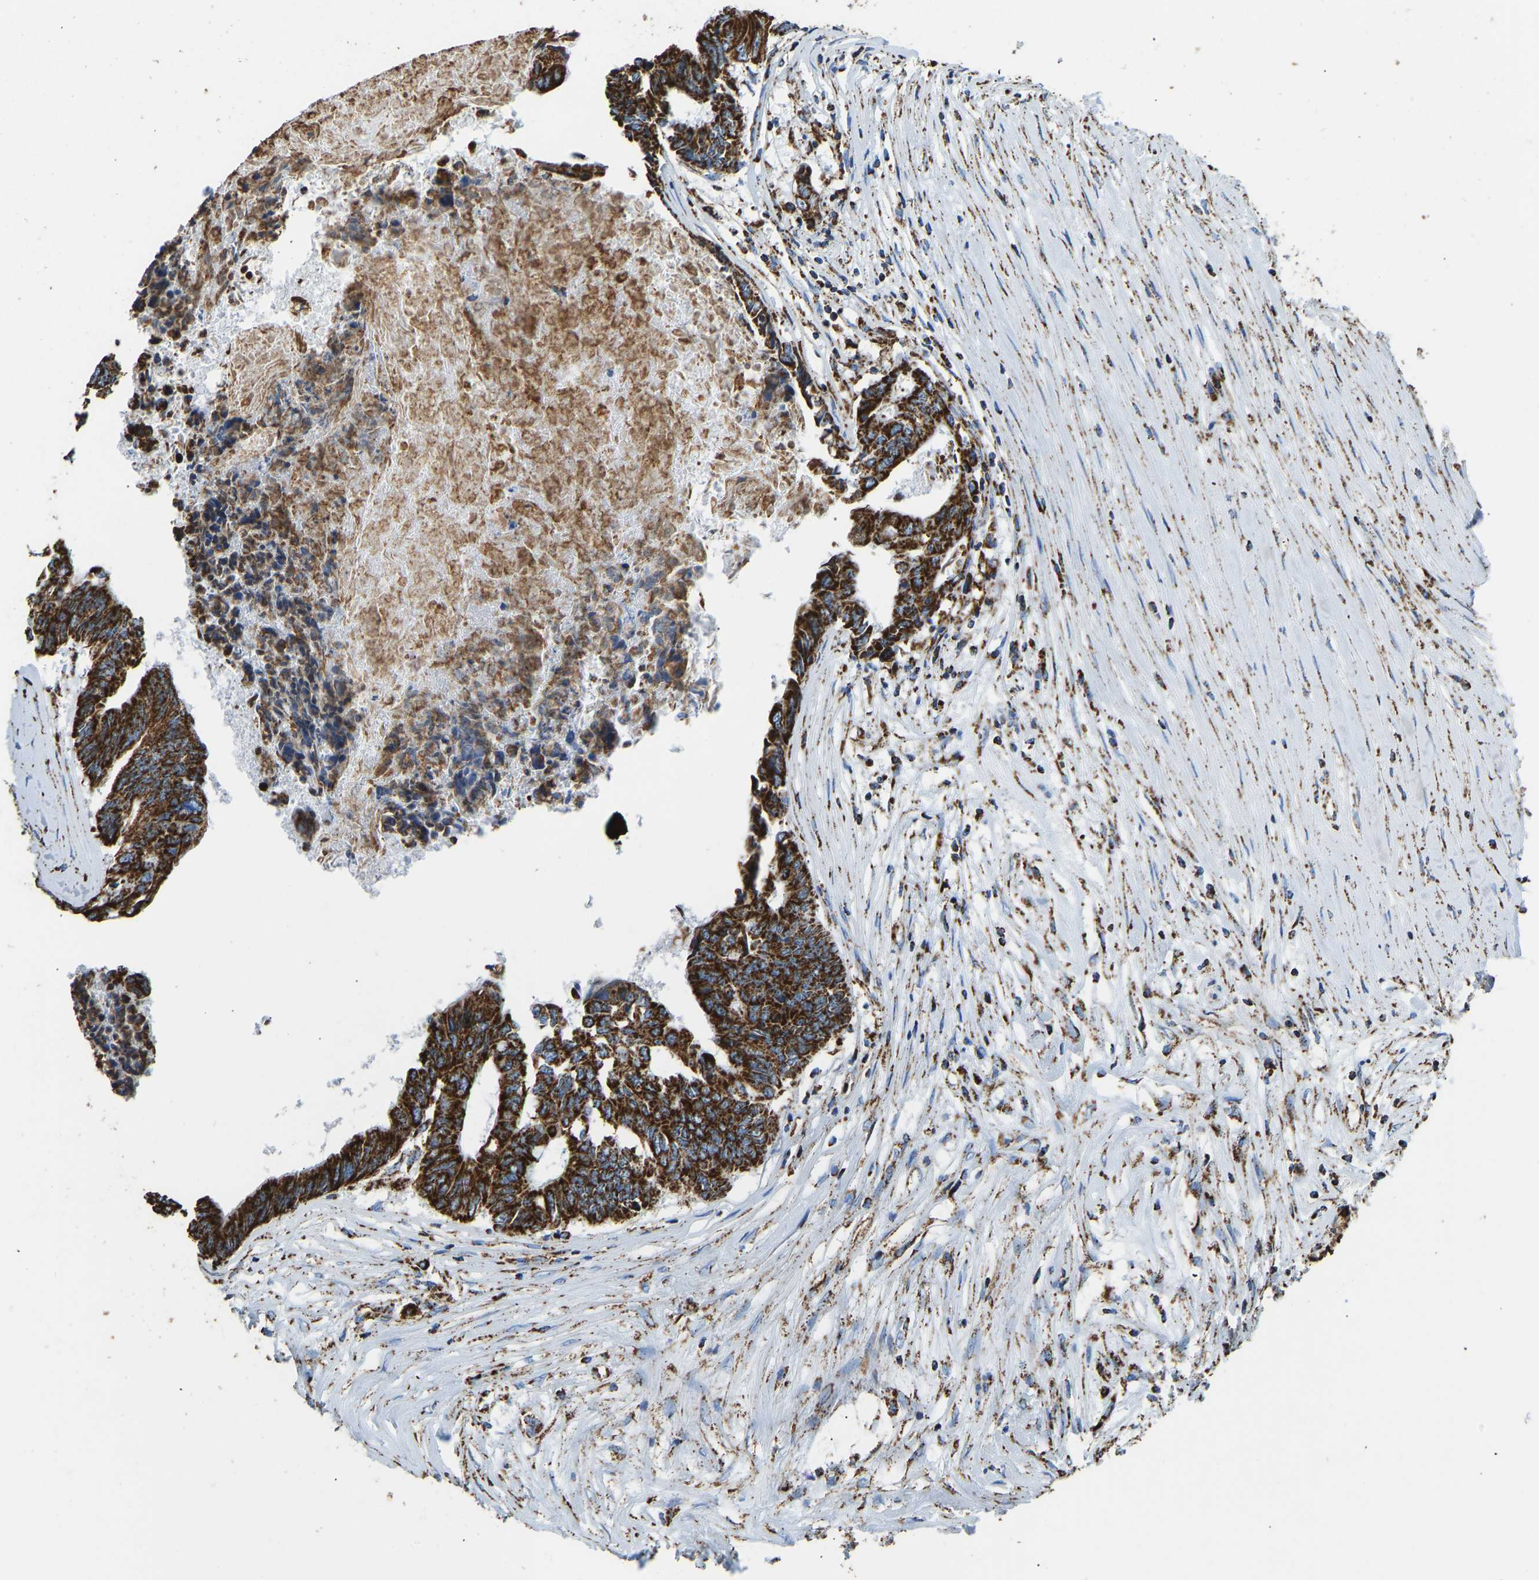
{"staining": {"intensity": "strong", "quantity": ">75%", "location": "cytoplasmic/membranous"}, "tissue": "colorectal cancer", "cell_type": "Tumor cells", "image_type": "cancer", "snomed": [{"axis": "morphology", "description": "Adenocarcinoma, NOS"}, {"axis": "topography", "description": "Rectum"}], "caption": "Human colorectal cancer (adenocarcinoma) stained with a protein marker demonstrates strong staining in tumor cells.", "gene": "IRX6", "patient": {"sex": "male", "age": 63}}